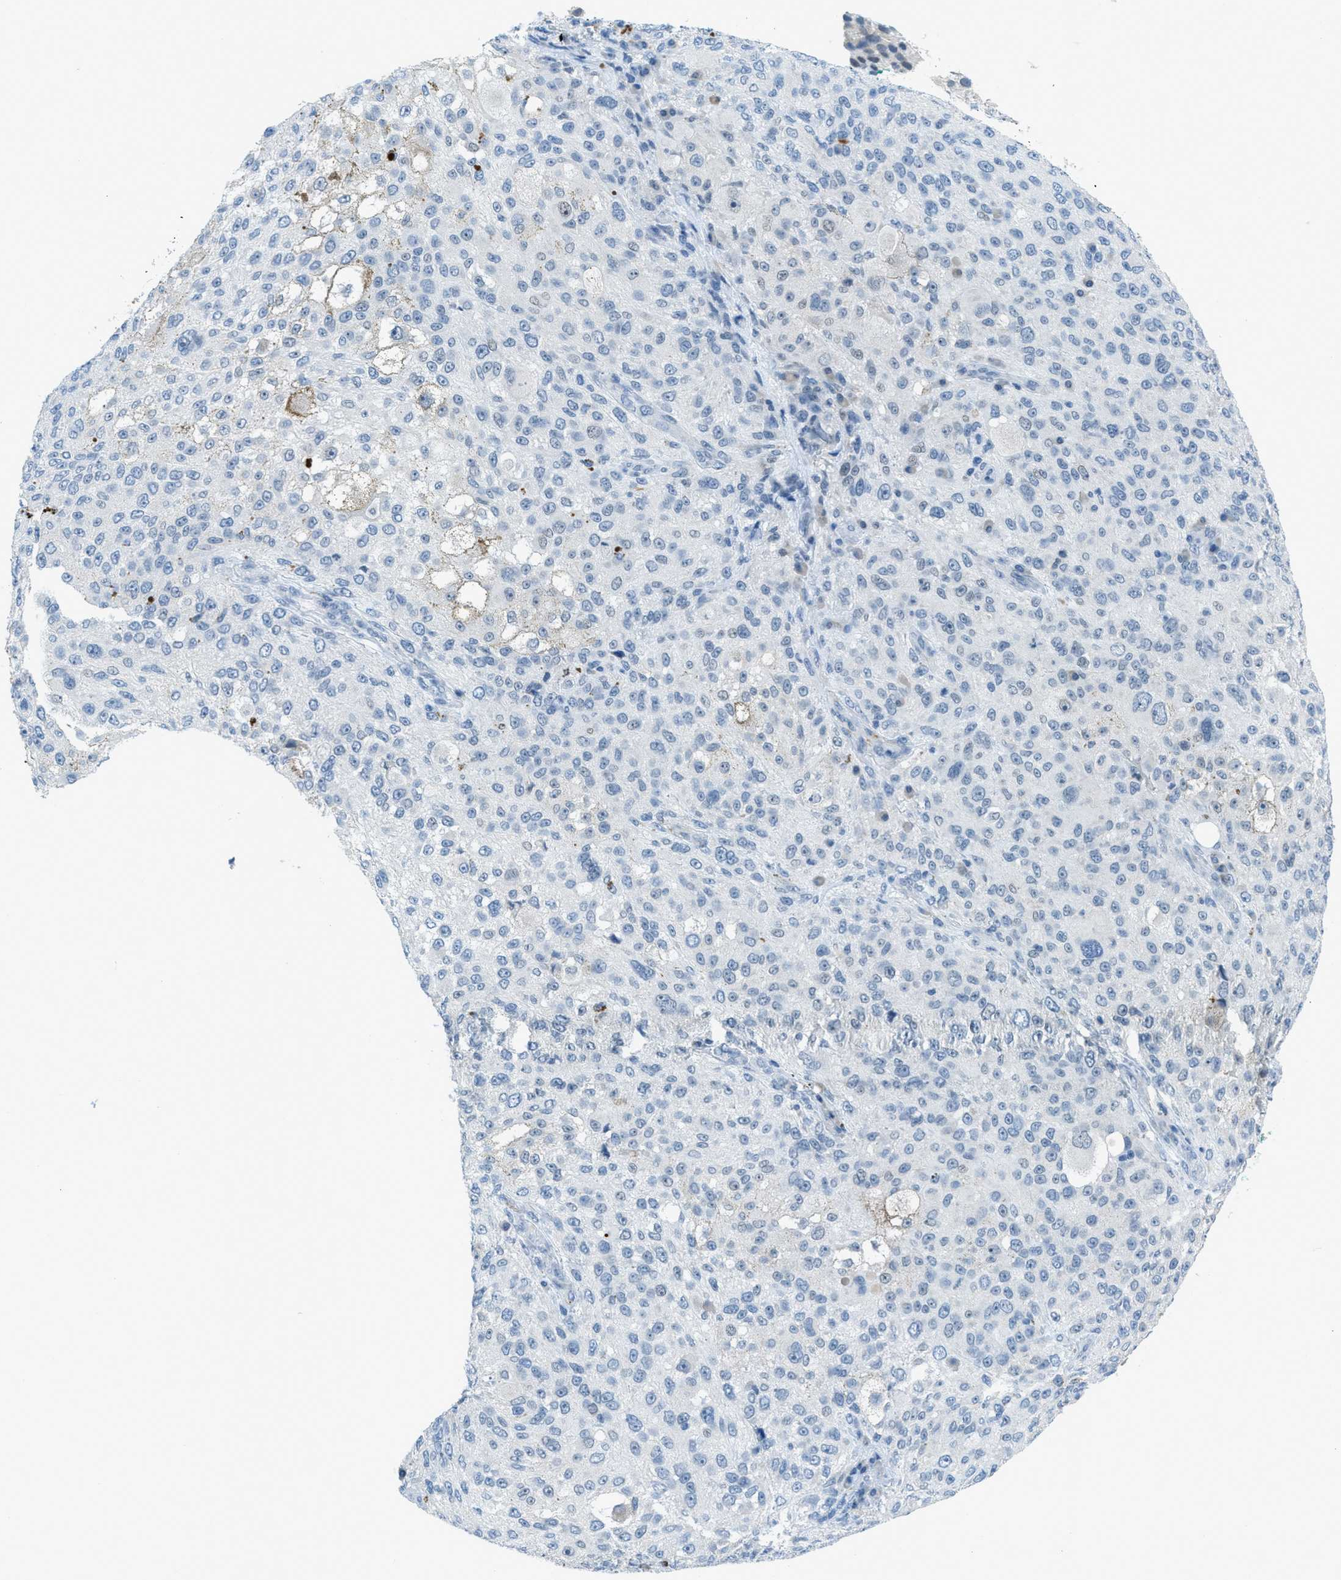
{"staining": {"intensity": "negative", "quantity": "none", "location": "none"}, "tissue": "melanoma", "cell_type": "Tumor cells", "image_type": "cancer", "snomed": [{"axis": "morphology", "description": "Necrosis, NOS"}, {"axis": "morphology", "description": "Malignant melanoma, NOS"}, {"axis": "topography", "description": "Skin"}], "caption": "Micrograph shows no protein expression in tumor cells of malignant melanoma tissue.", "gene": "KLHL8", "patient": {"sex": "female", "age": 87}}